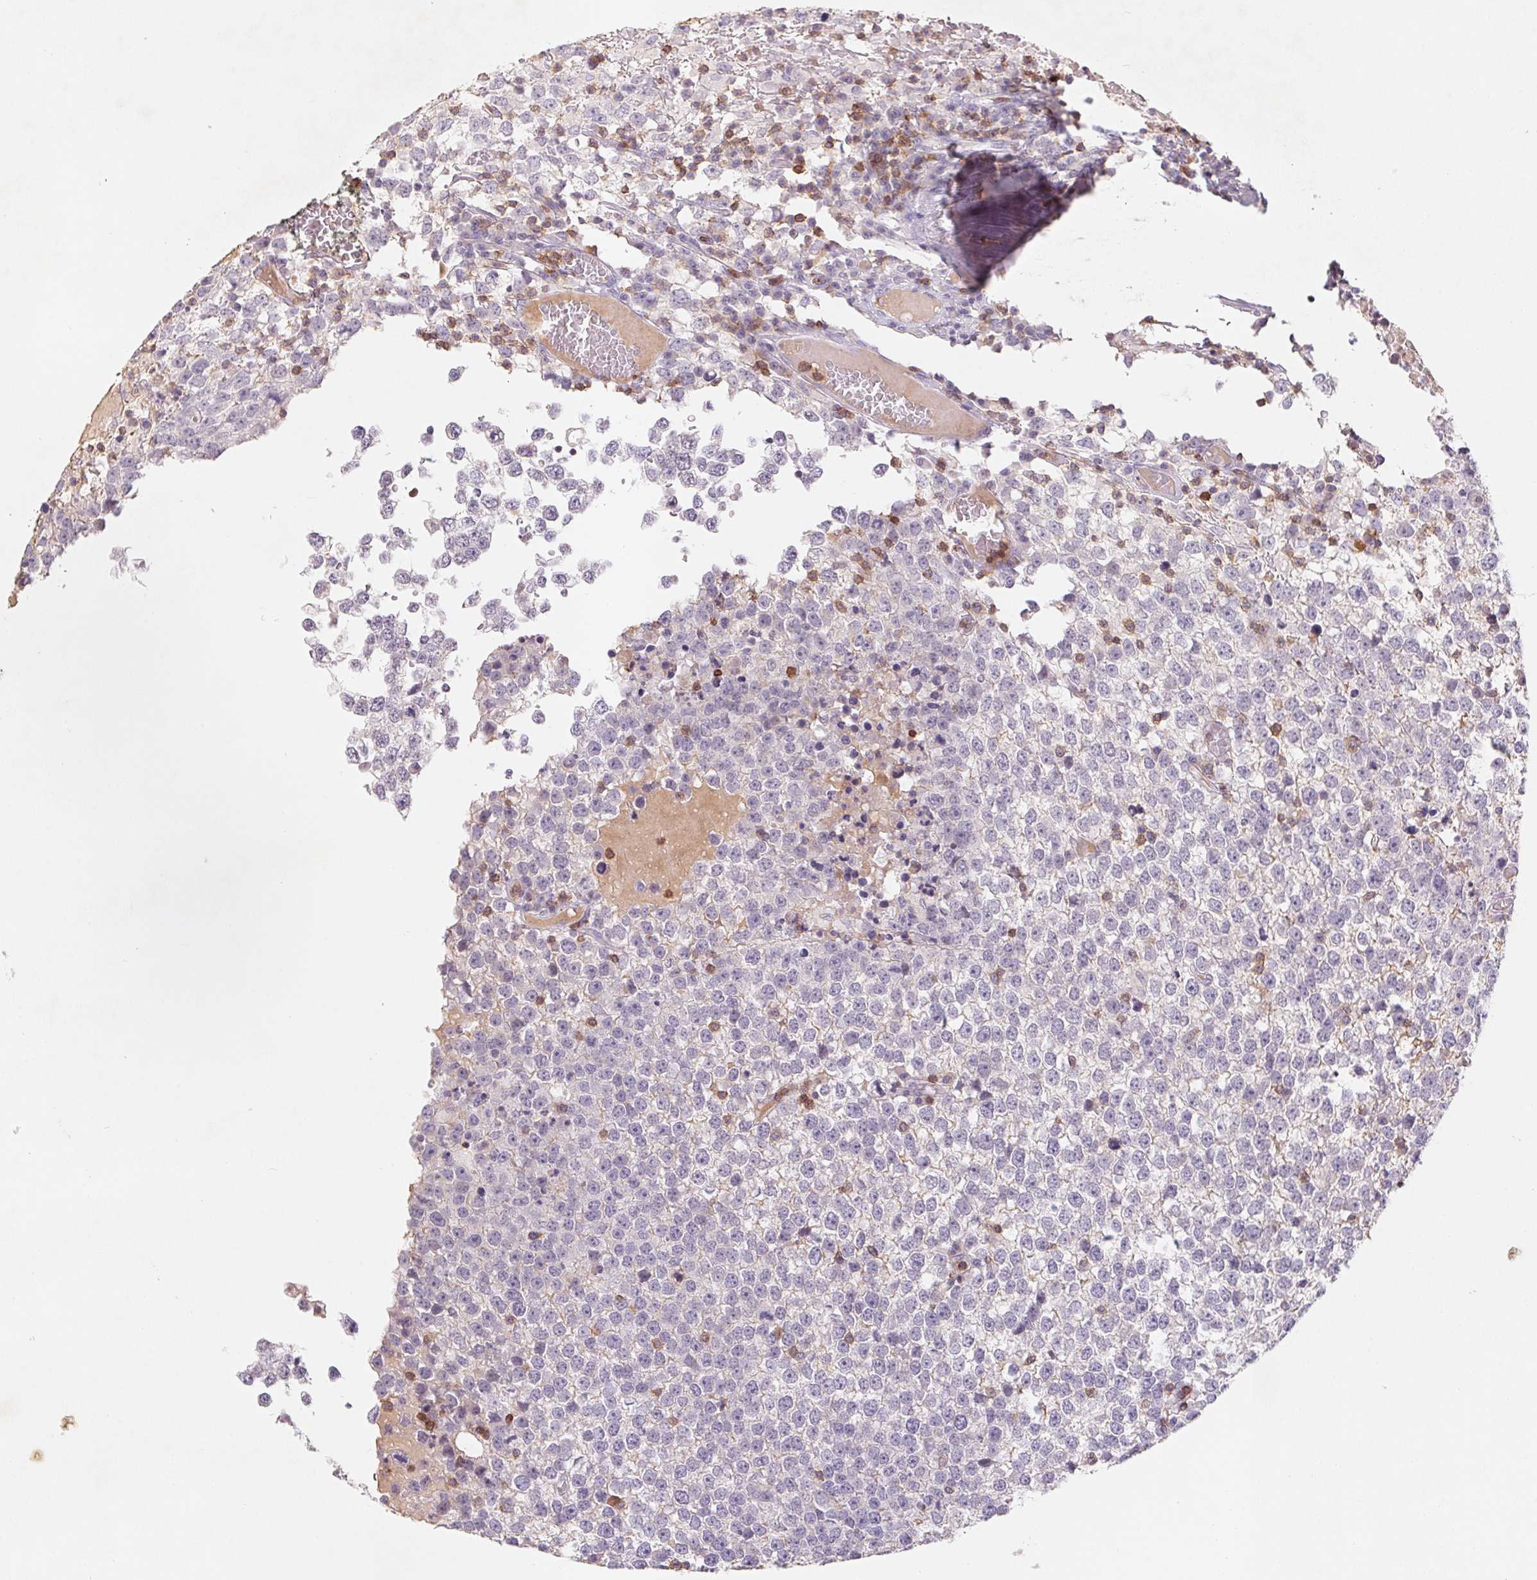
{"staining": {"intensity": "negative", "quantity": "none", "location": "none"}, "tissue": "testis cancer", "cell_type": "Tumor cells", "image_type": "cancer", "snomed": [{"axis": "morphology", "description": "Seminoma, NOS"}, {"axis": "topography", "description": "Testis"}], "caption": "Immunohistochemistry of human testis cancer shows no staining in tumor cells.", "gene": "KIF26A", "patient": {"sex": "male", "age": 65}}